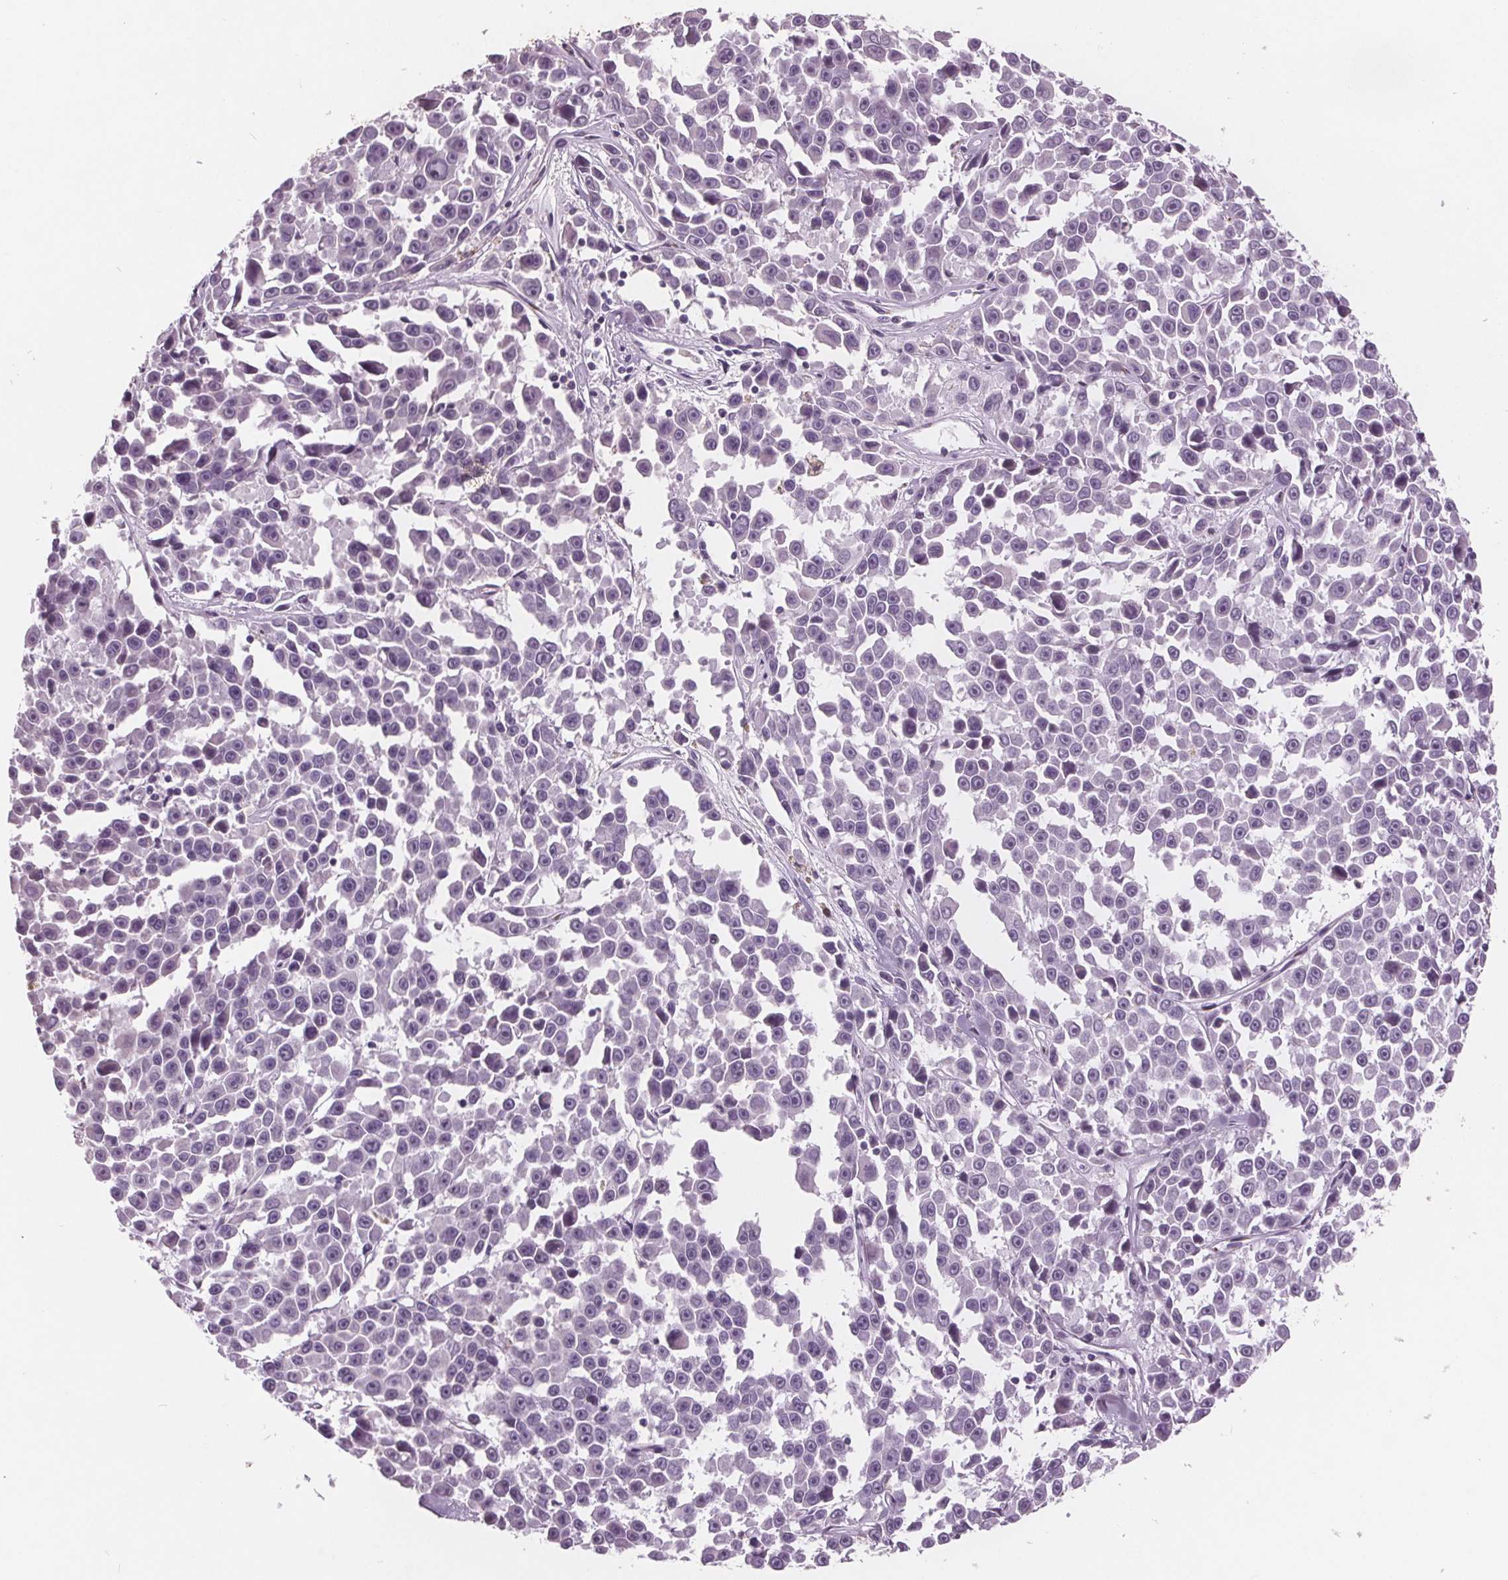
{"staining": {"intensity": "negative", "quantity": "none", "location": "none"}, "tissue": "melanoma", "cell_type": "Tumor cells", "image_type": "cancer", "snomed": [{"axis": "morphology", "description": "Malignant melanoma, NOS"}, {"axis": "topography", "description": "Skin"}], "caption": "This is an IHC image of melanoma. There is no positivity in tumor cells.", "gene": "PTPN14", "patient": {"sex": "female", "age": 66}}